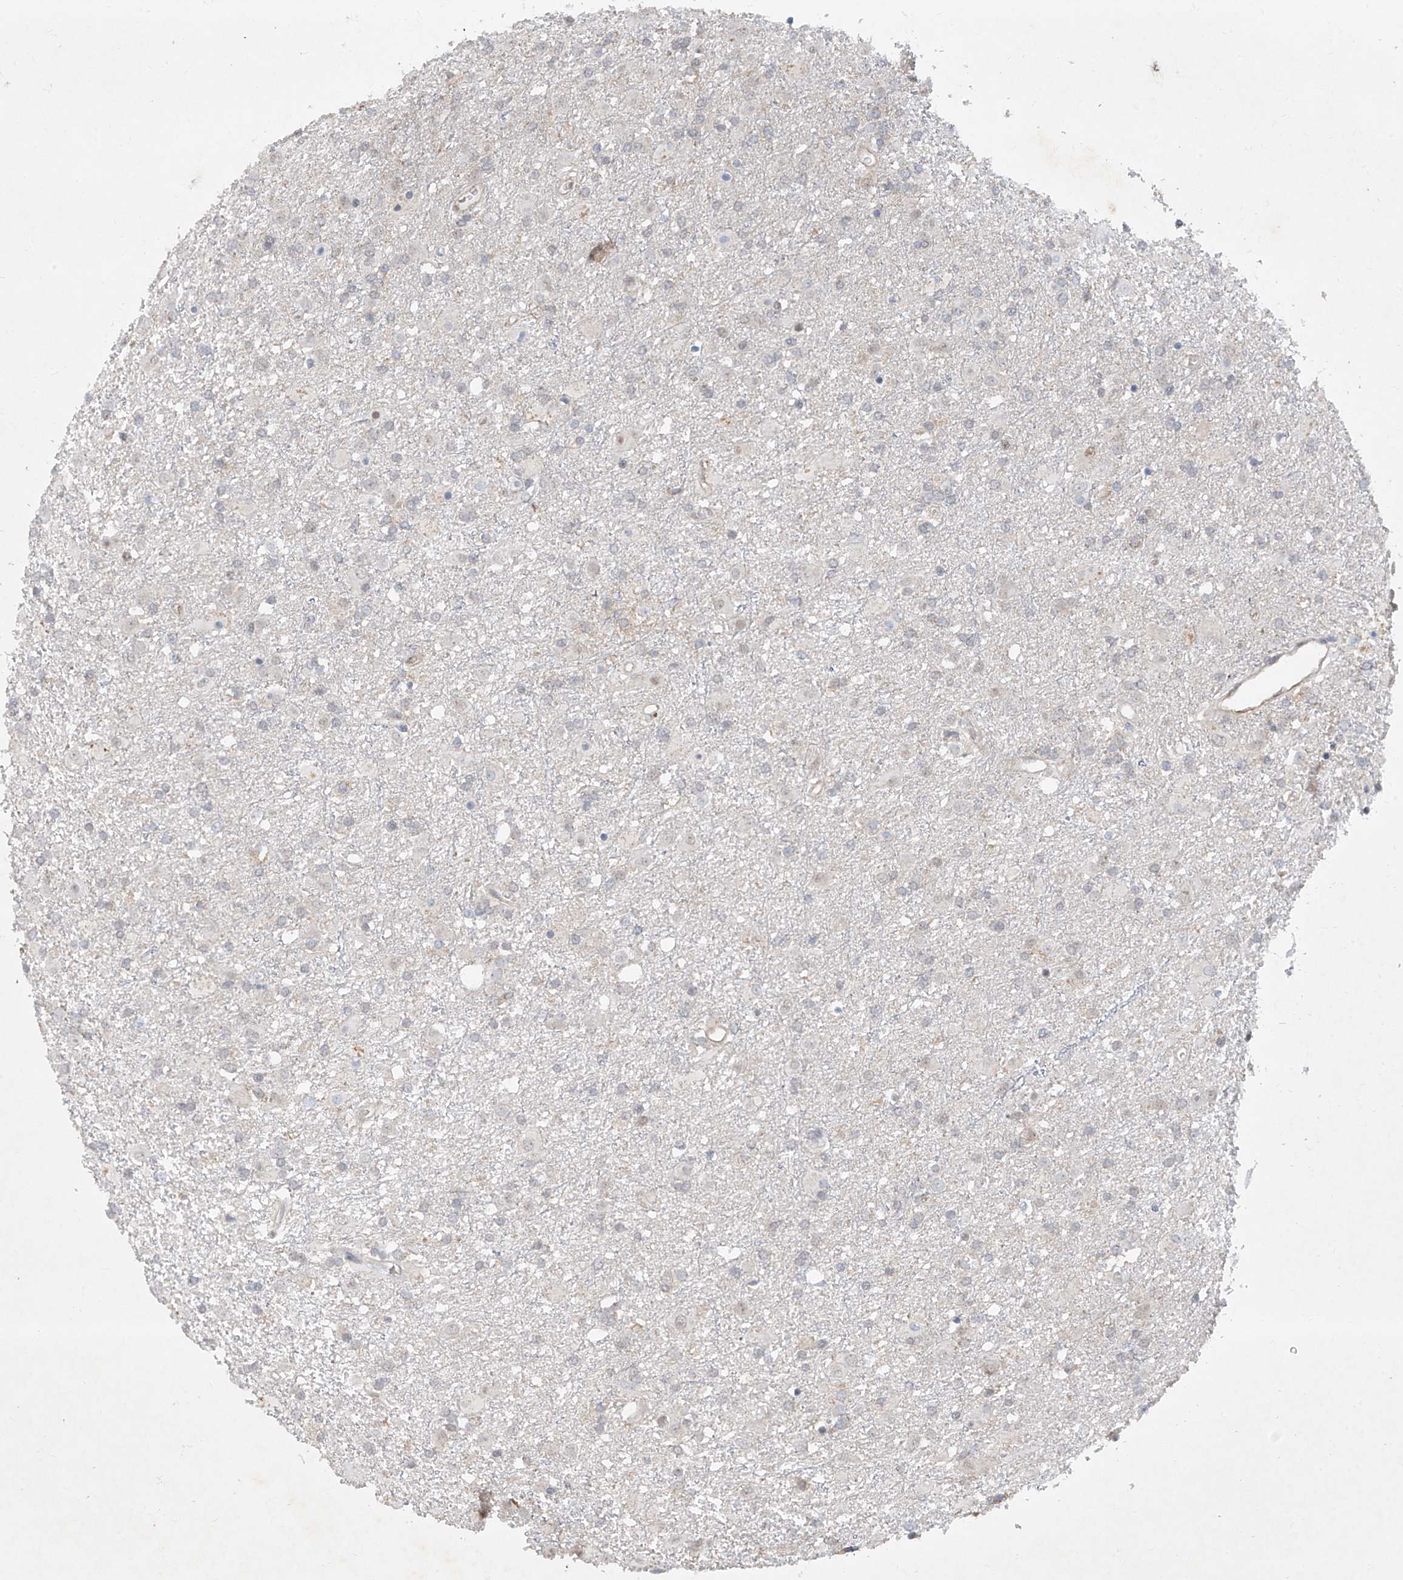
{"staining": {"intensity": "negative", "quantity": "none", "location": "none"}, "tissue": "glioma", "cell_type": "Tumor cells", "image_type": "cancer", "snomed": [{"axis": "morphology", "description": "Glioma, malignant, Low grade"}, {"axis": "topography", "description": "Brain"}], "caption": "The IHC histopathology image has no significant positivity in tumor cells of malignant glioma (low-grade) tissue.", "gene": "ZNF358", "patient": {"sex": "male", "age": 65}}